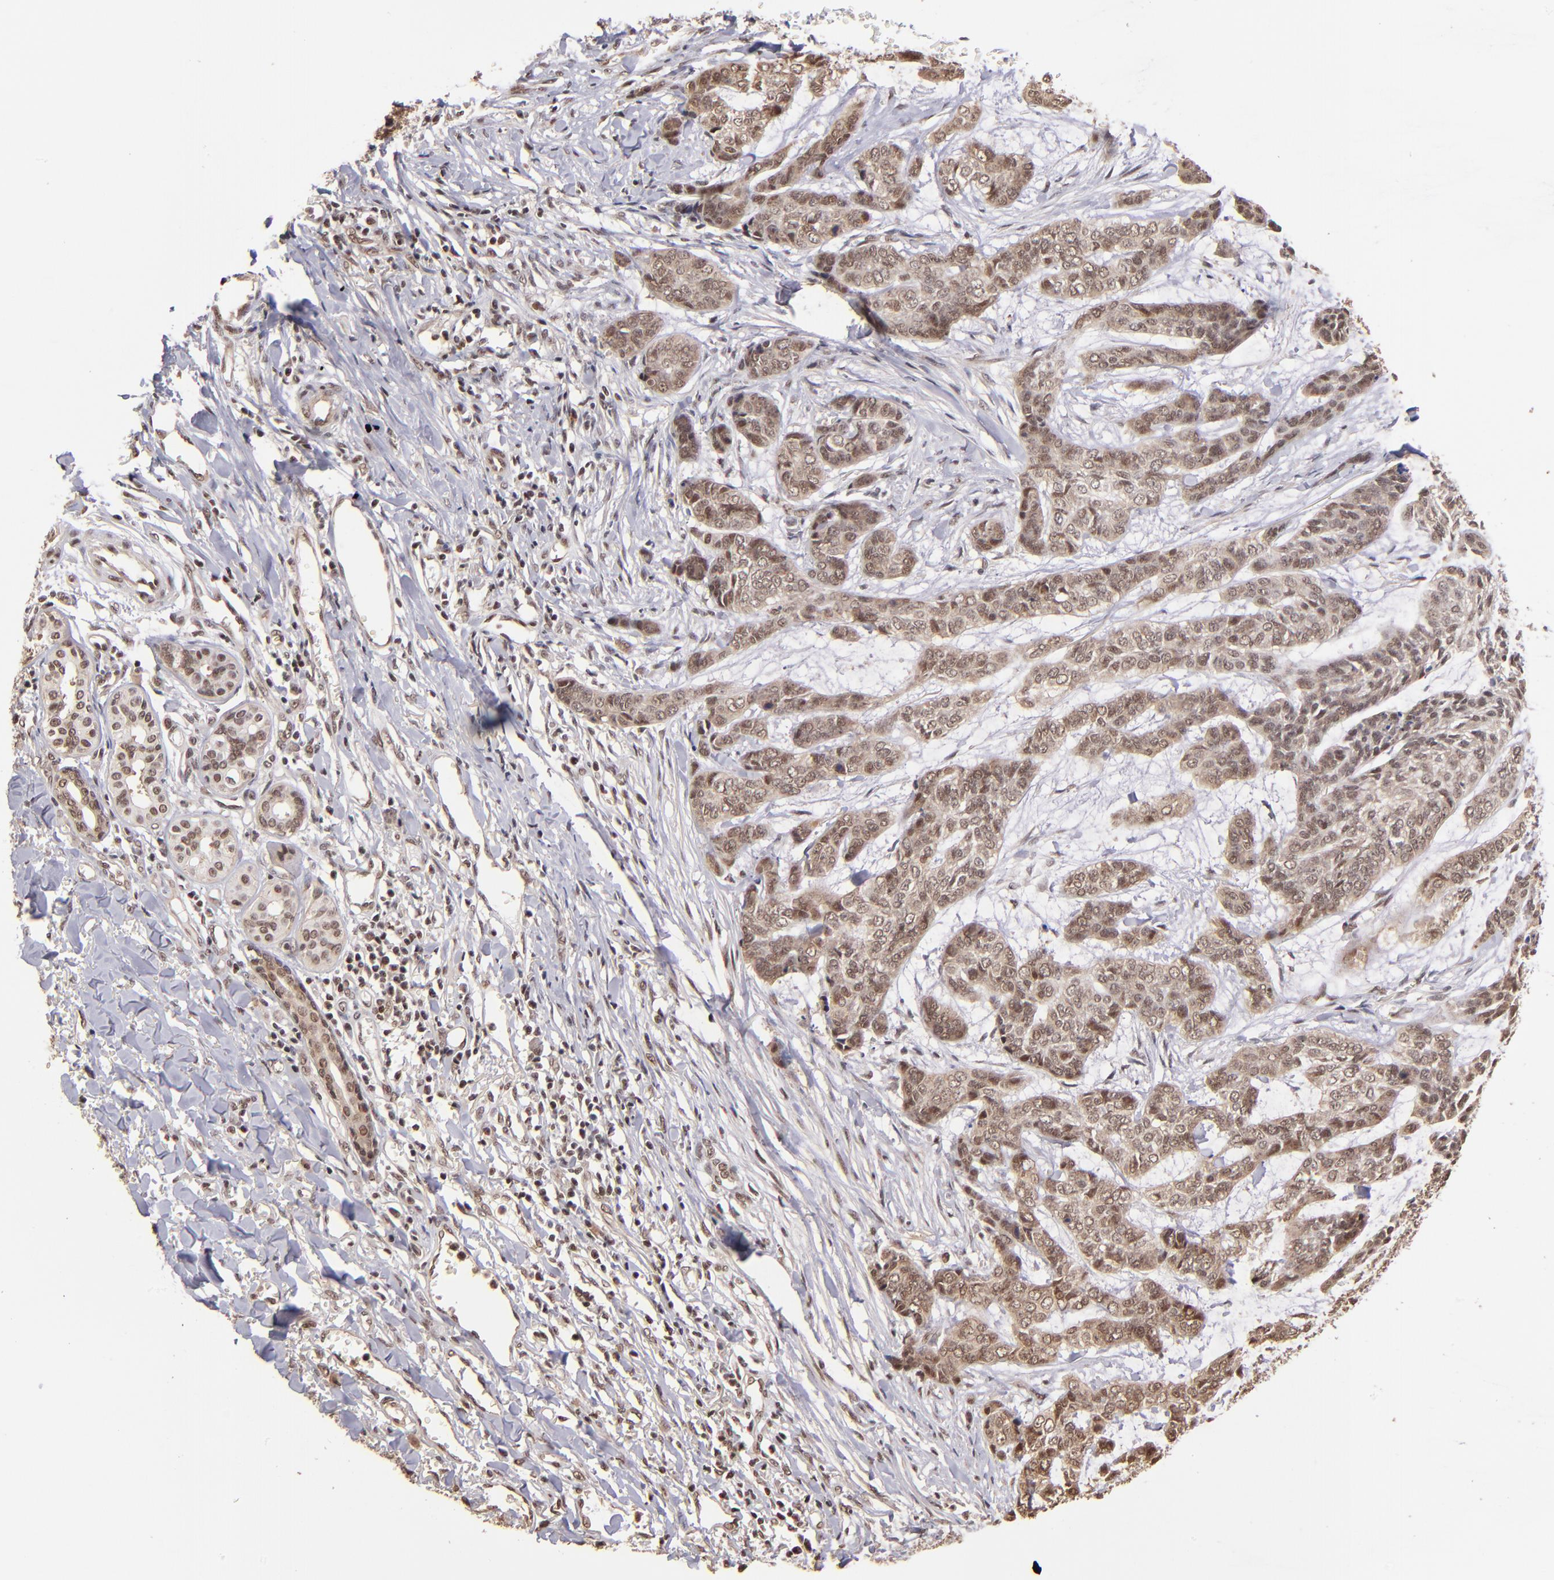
{"staining": {"intensity": "weak", "quantity": "25%-75%", "location": "nuclear"}, "tissue": "skin cancer", "cell_type": "Tumor cells", "image_type": "cancer", "snomed": [{"axis": "morphology", "description": "Basal cell carcinoma"}, {"axis": "topography", "description": "Skin"}], "caption": "Protein expression by immunohistochemistry (IHC) shows weak nuclear positivity in approximately 25%-75% of tumor cells in skin cancer (basal cell carcinoma).", "gene": "TERF2", "patient": {"sex": "female", "age": 64}}